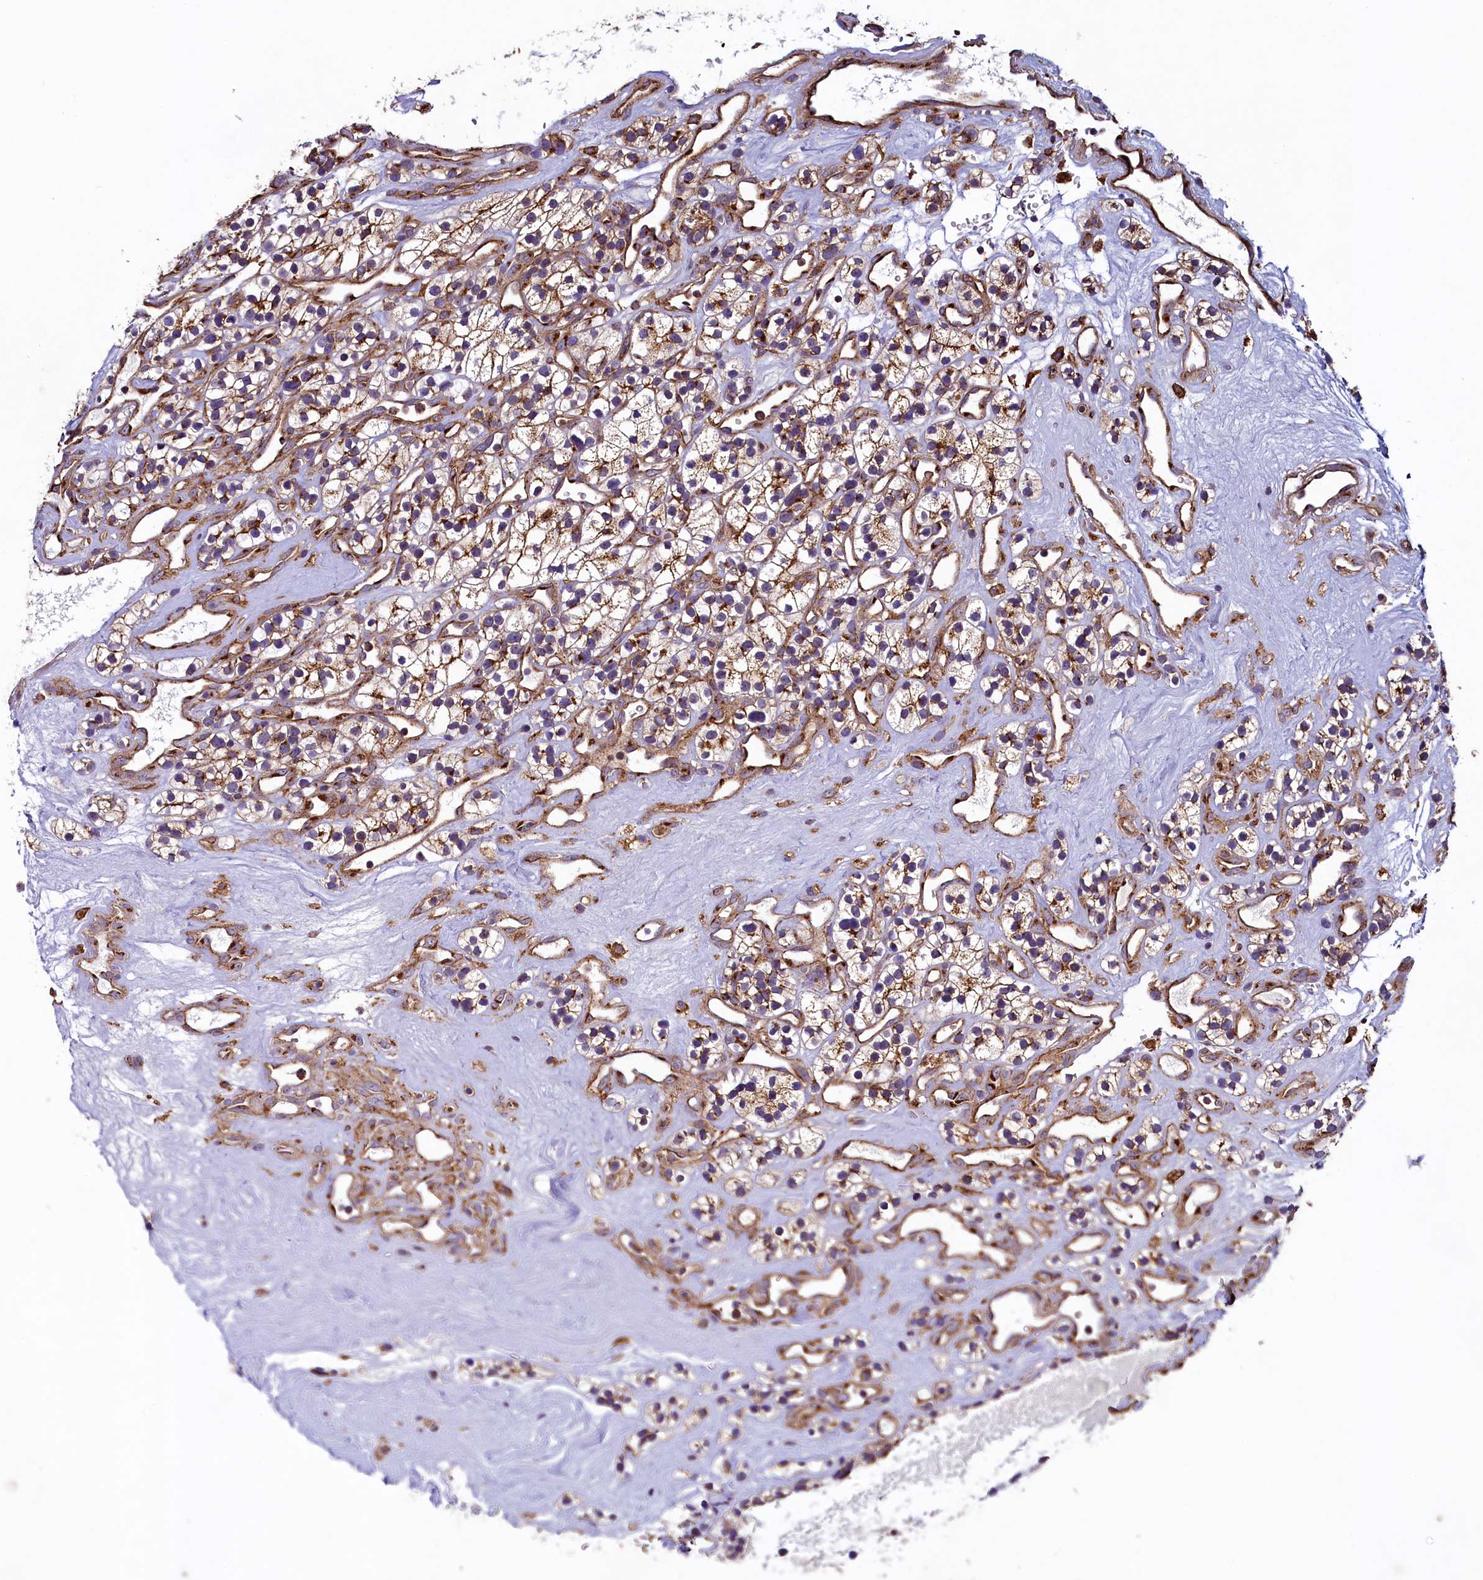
{"staining": {"intensity": "moderate", "quantity": ">75%", "location": "cytoplasmic/membranous"}, "tissue": "renal cancer", "cell_type": "Tumor cells", "image_type": "cancer", "snomed": [{"axis": "morphology", "description": "Adenocarcinoma, NOS"}, {"axis": "topography", "description": "Kidney"}], "caption": "The image shows immunohistochemical staining of renal adenocarcinoma. There is moderate cytoplasmic/membranous expression is seen in approximately >75% of tumor cells.", "gene": "GPR21", "patient": {"sex": "female", "age": 57}}